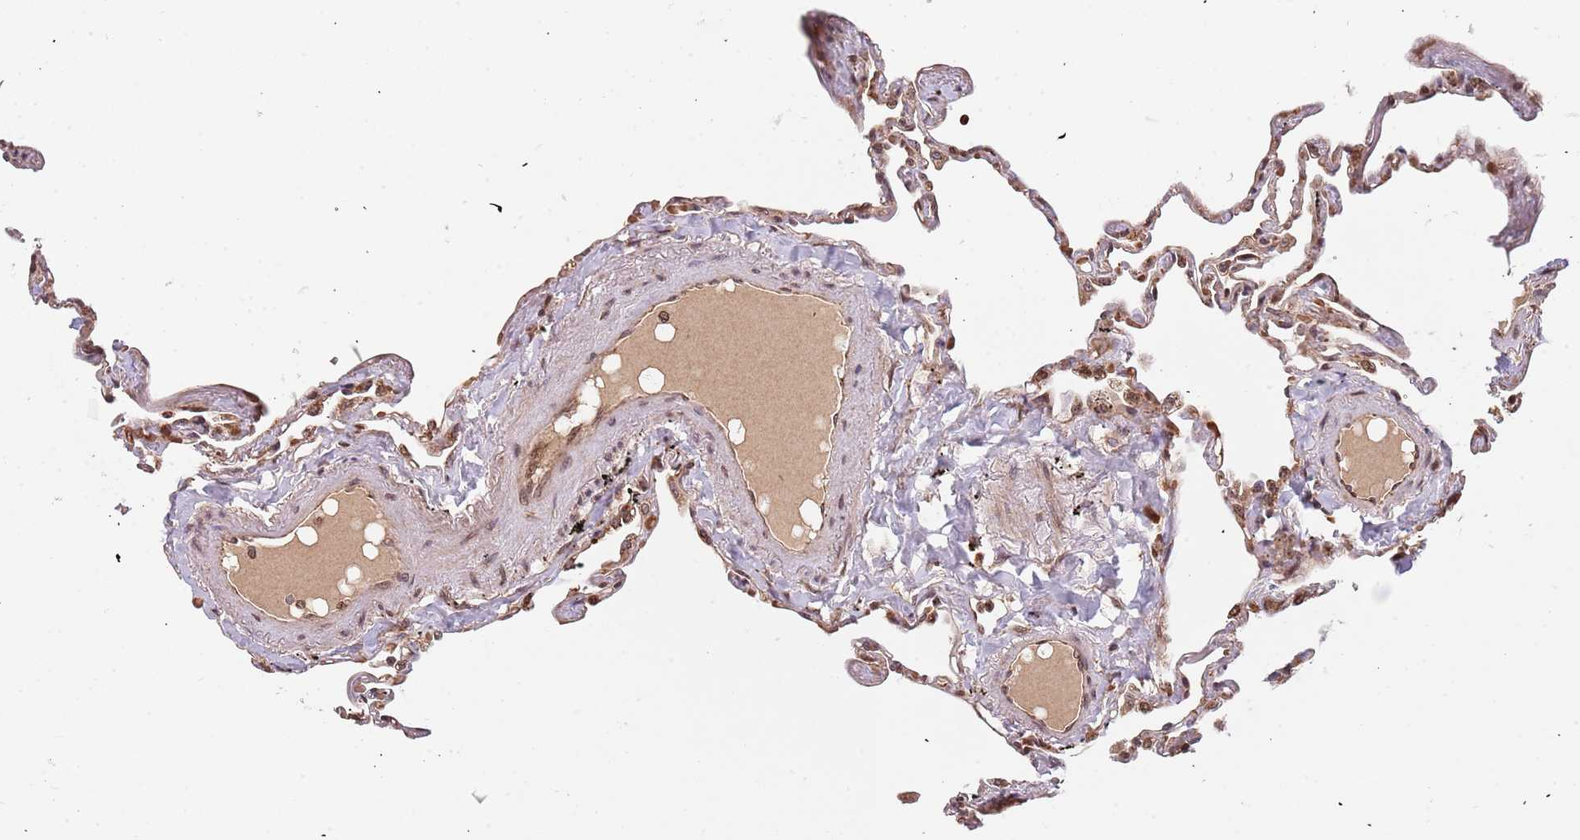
{"staining": {"intensity": "moderate", "quantity": ">75%", "location": "cytoplasmic/membranous"}, "tissue": "lung", "cell_type": "Alveolar cells", "image_type": "normal", "snomed": [{"axis": "morphology", "description": "Normal tissue, NOS"}, {"axis": "topography", "description": "Lung"}], "caption": "A histopathology image showing moderate cytoplasmic/membranous expression in approximately >75% of alveolar cells in benign lung, as visualized by brown immunohistochemical staining.", "gene": "DCHS1", "patient": {"sex": "female", "age": 67}}